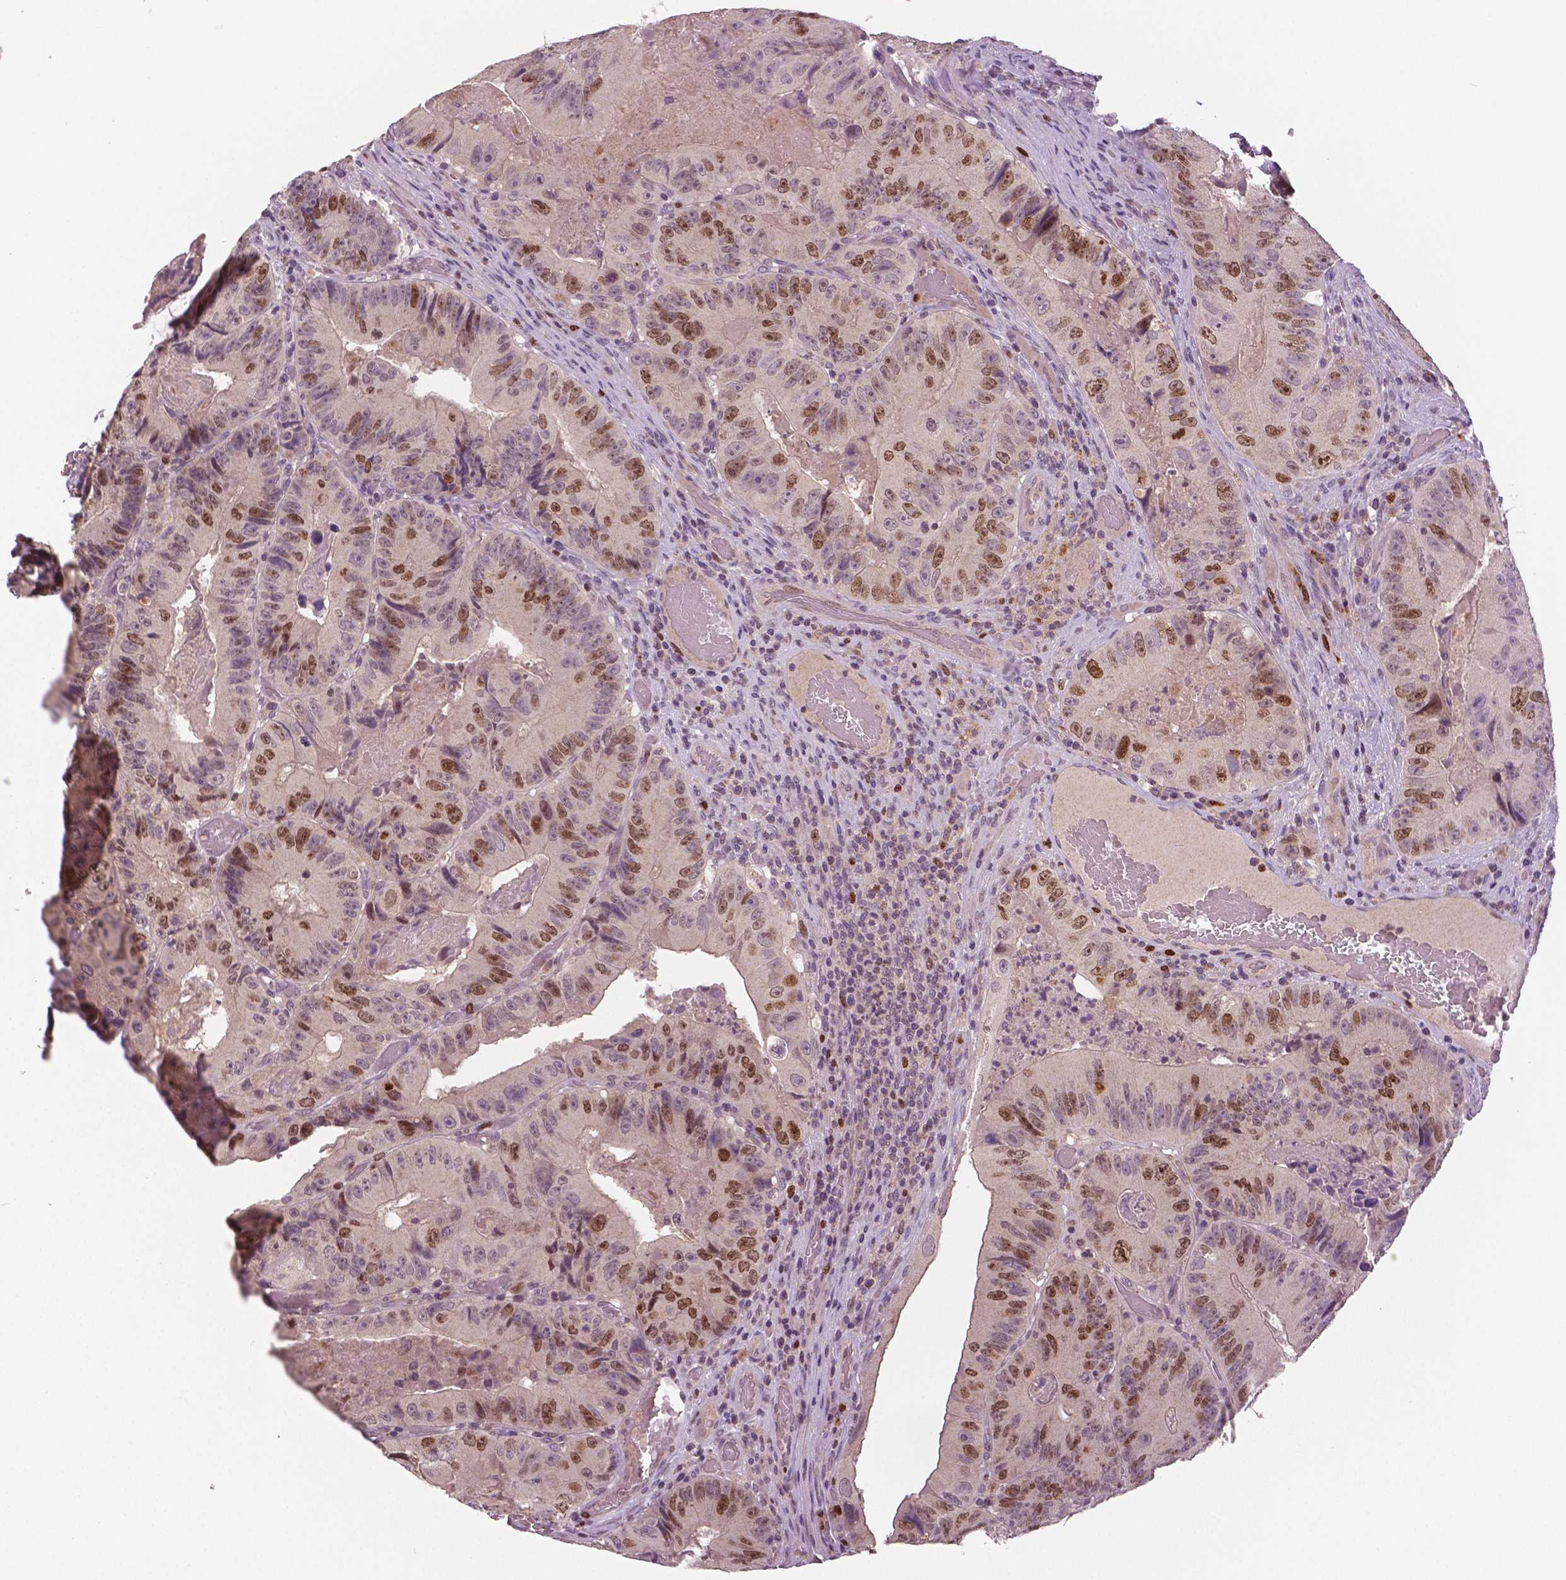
{"staining": {"intensity": "moderate", "quantity": "25%-75%", "location": "nuclear"}, "tissue": "colorectal cancer", "cell_type": "Tumor cells", "image_type": "cancer", "snomed": [{"axis": "morphology", "description": "Adenocarcinoma, NOS"}, {"axis": "topography", "description": "Colon"}], "caption": "Immunohistochemistry (IHC) of colorectal cancer exhibits medium levels of moderate nuclear expression in about 25%-75% of tumor cells.", "gene": "MKI67", "patient": {"sex": "female", "age": 86}}